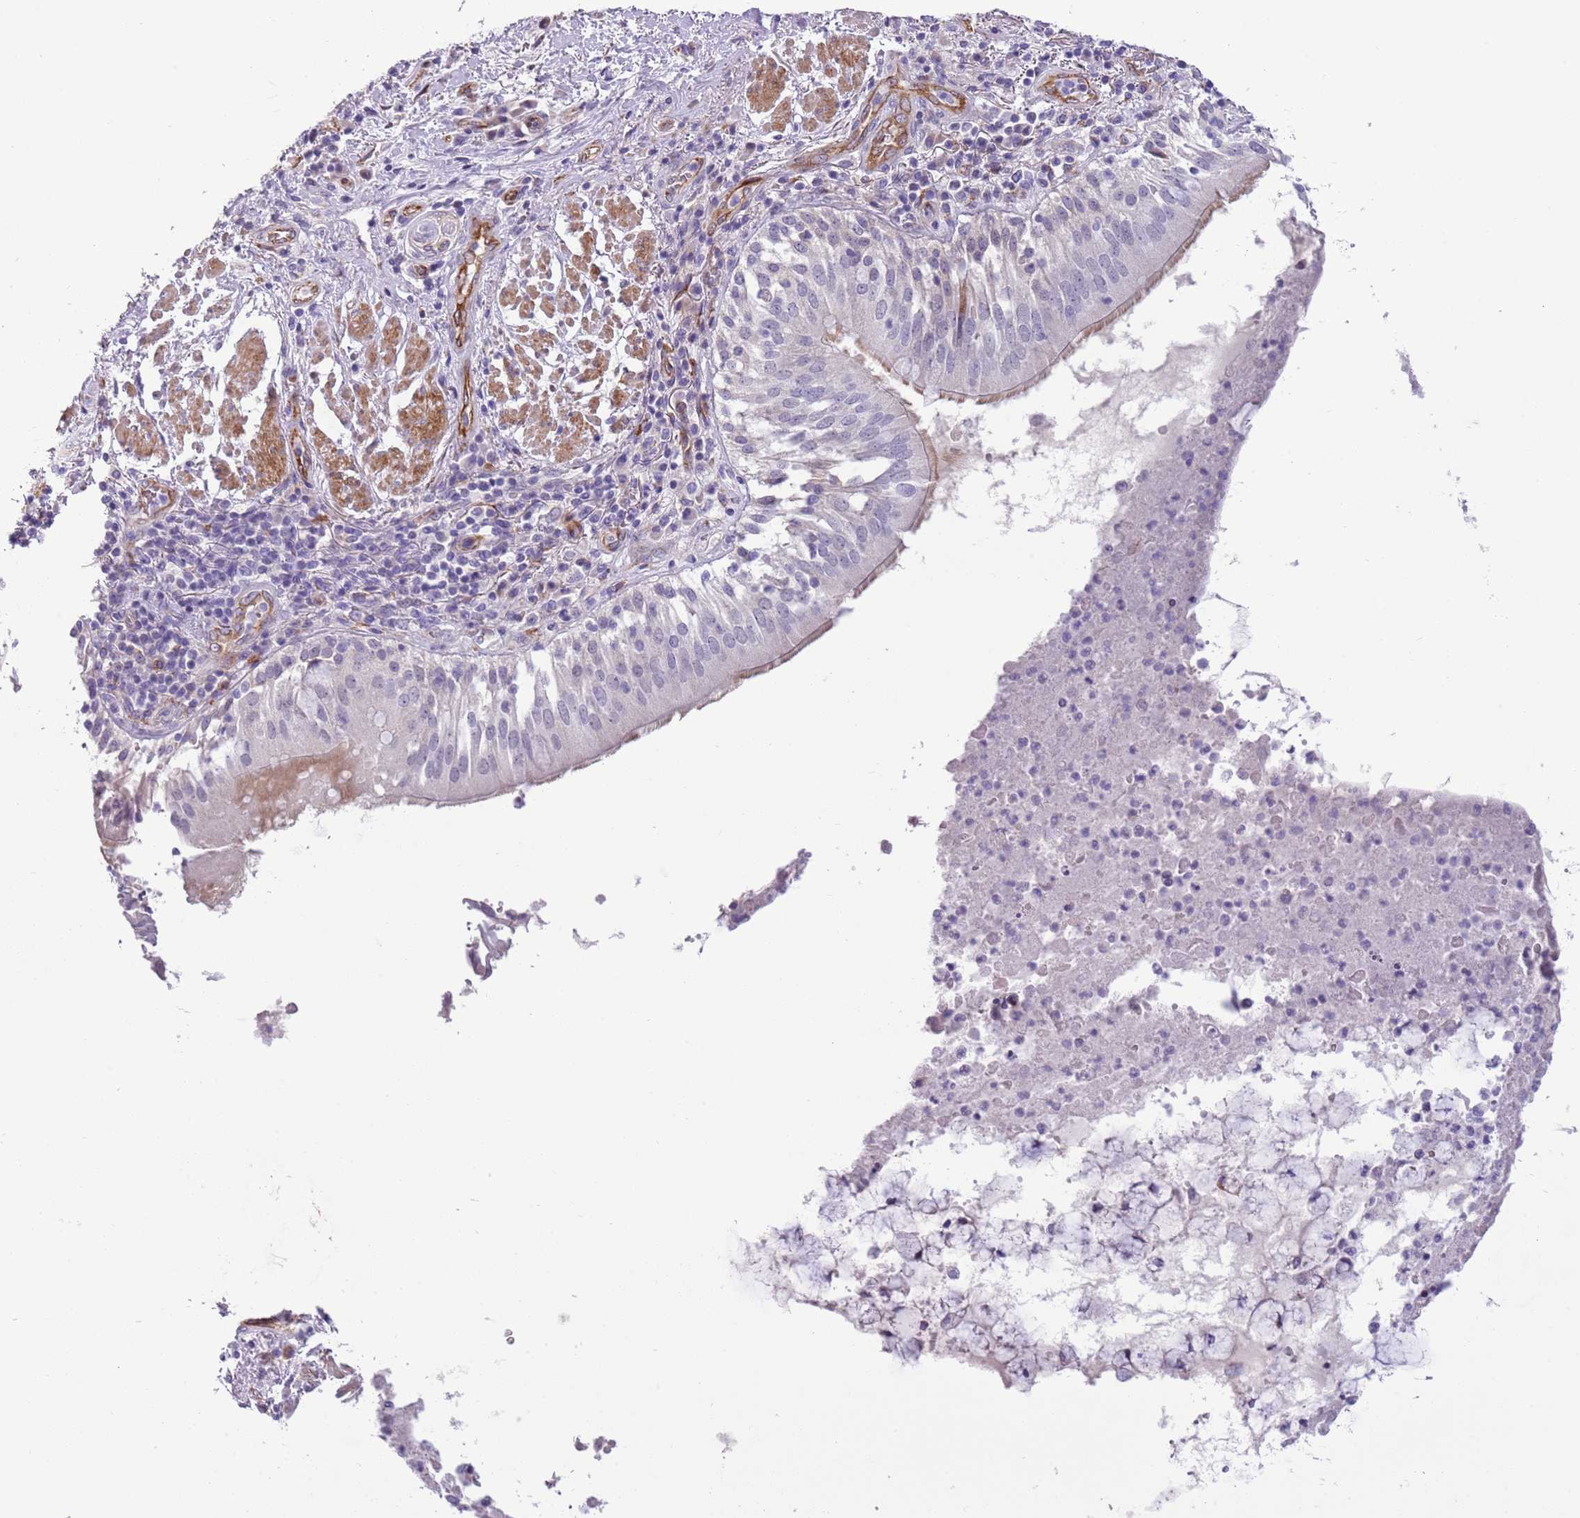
{"staining": {"intensity": "negative", "quantity": "none", "location": "none"}, "tissue": "adipose tissue", "cell_type": "Adipocytes", "image_type": "normal", "snomed": [{"axis": "morphology", "description": "Normal tissue, NOS"}, {"axis": "morphology", "description": "Squamous cell carcinoma, NOS"}, {"axis": "topography", "description": "Bronchus"}, {"axis": "topography", "description": "Lung"}], "caption": "DAB immunohistochemical staining of benign human adipose tissue displays no significant staining in adipocytes. (Brightfield microscopy of DAB (3,3'-diaminobenzidine) immunohistochemistry (IHC) at high magnification).", "gene": "MRPL32", "patient": {"sex": "male", "age": 64}}